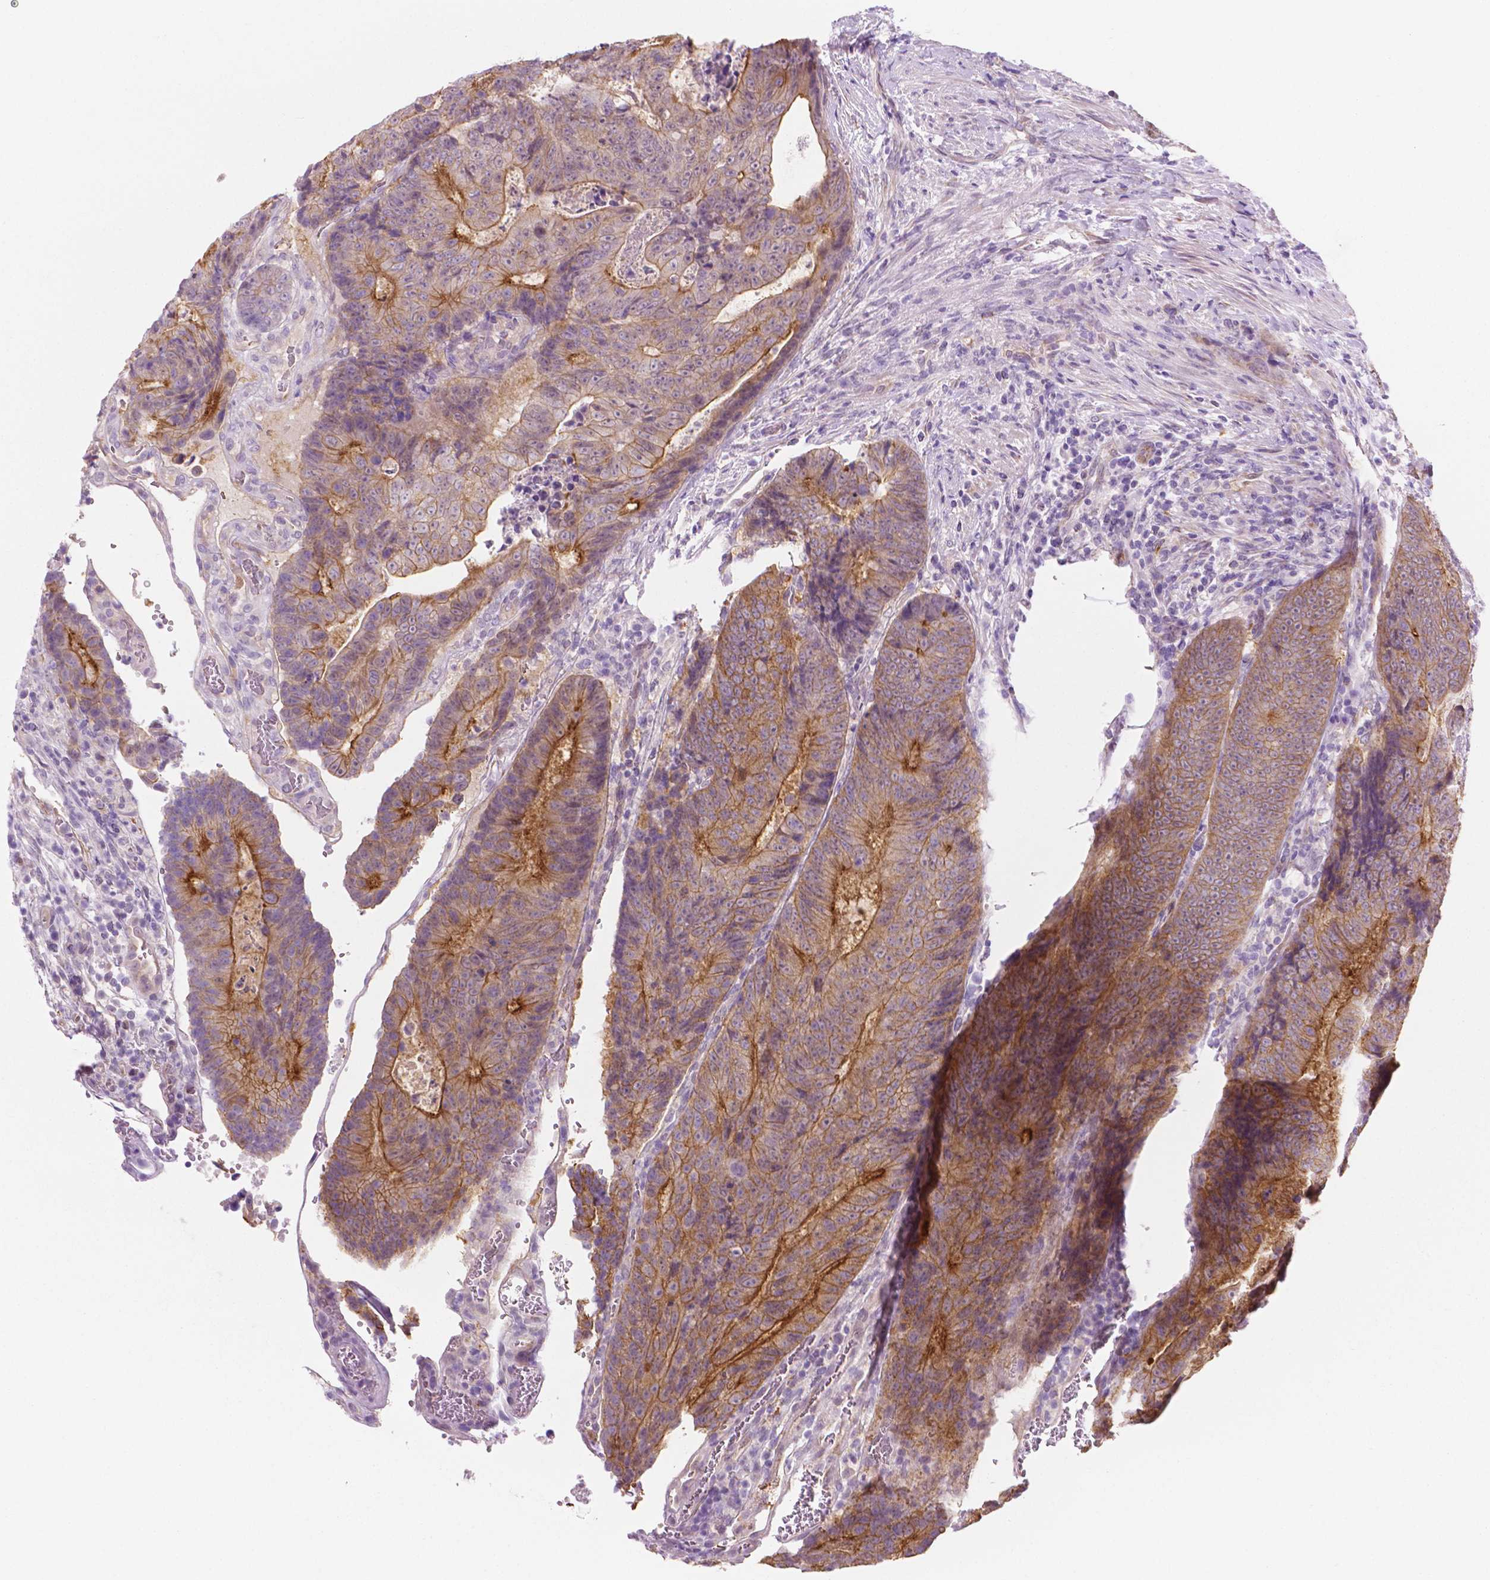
{"staining": {"intensity": "moderate", "quantity": "25%-75%", "location": "cytoplasmic/membranous"}, "tissue": "colorectal cancer", "cell_type": "Tumor cells", "image_type": "cancer", "snomed": [{"axis": "morphology", "description": "Adenocarcinoma, NOS"}, {"axis": "topography", "description": "Colon"}], "caption": "This image shows colorectal adenocarcinoma stained with immunohistochemistry (IHC) to label a protein in brown. The cytoplasmic/membranous of tumor cells show moderate positivity for the protein. Nuclei are counter-stained blue.", "gene": "EPPK1", "patient": {"sex": "female", "age": 48}}